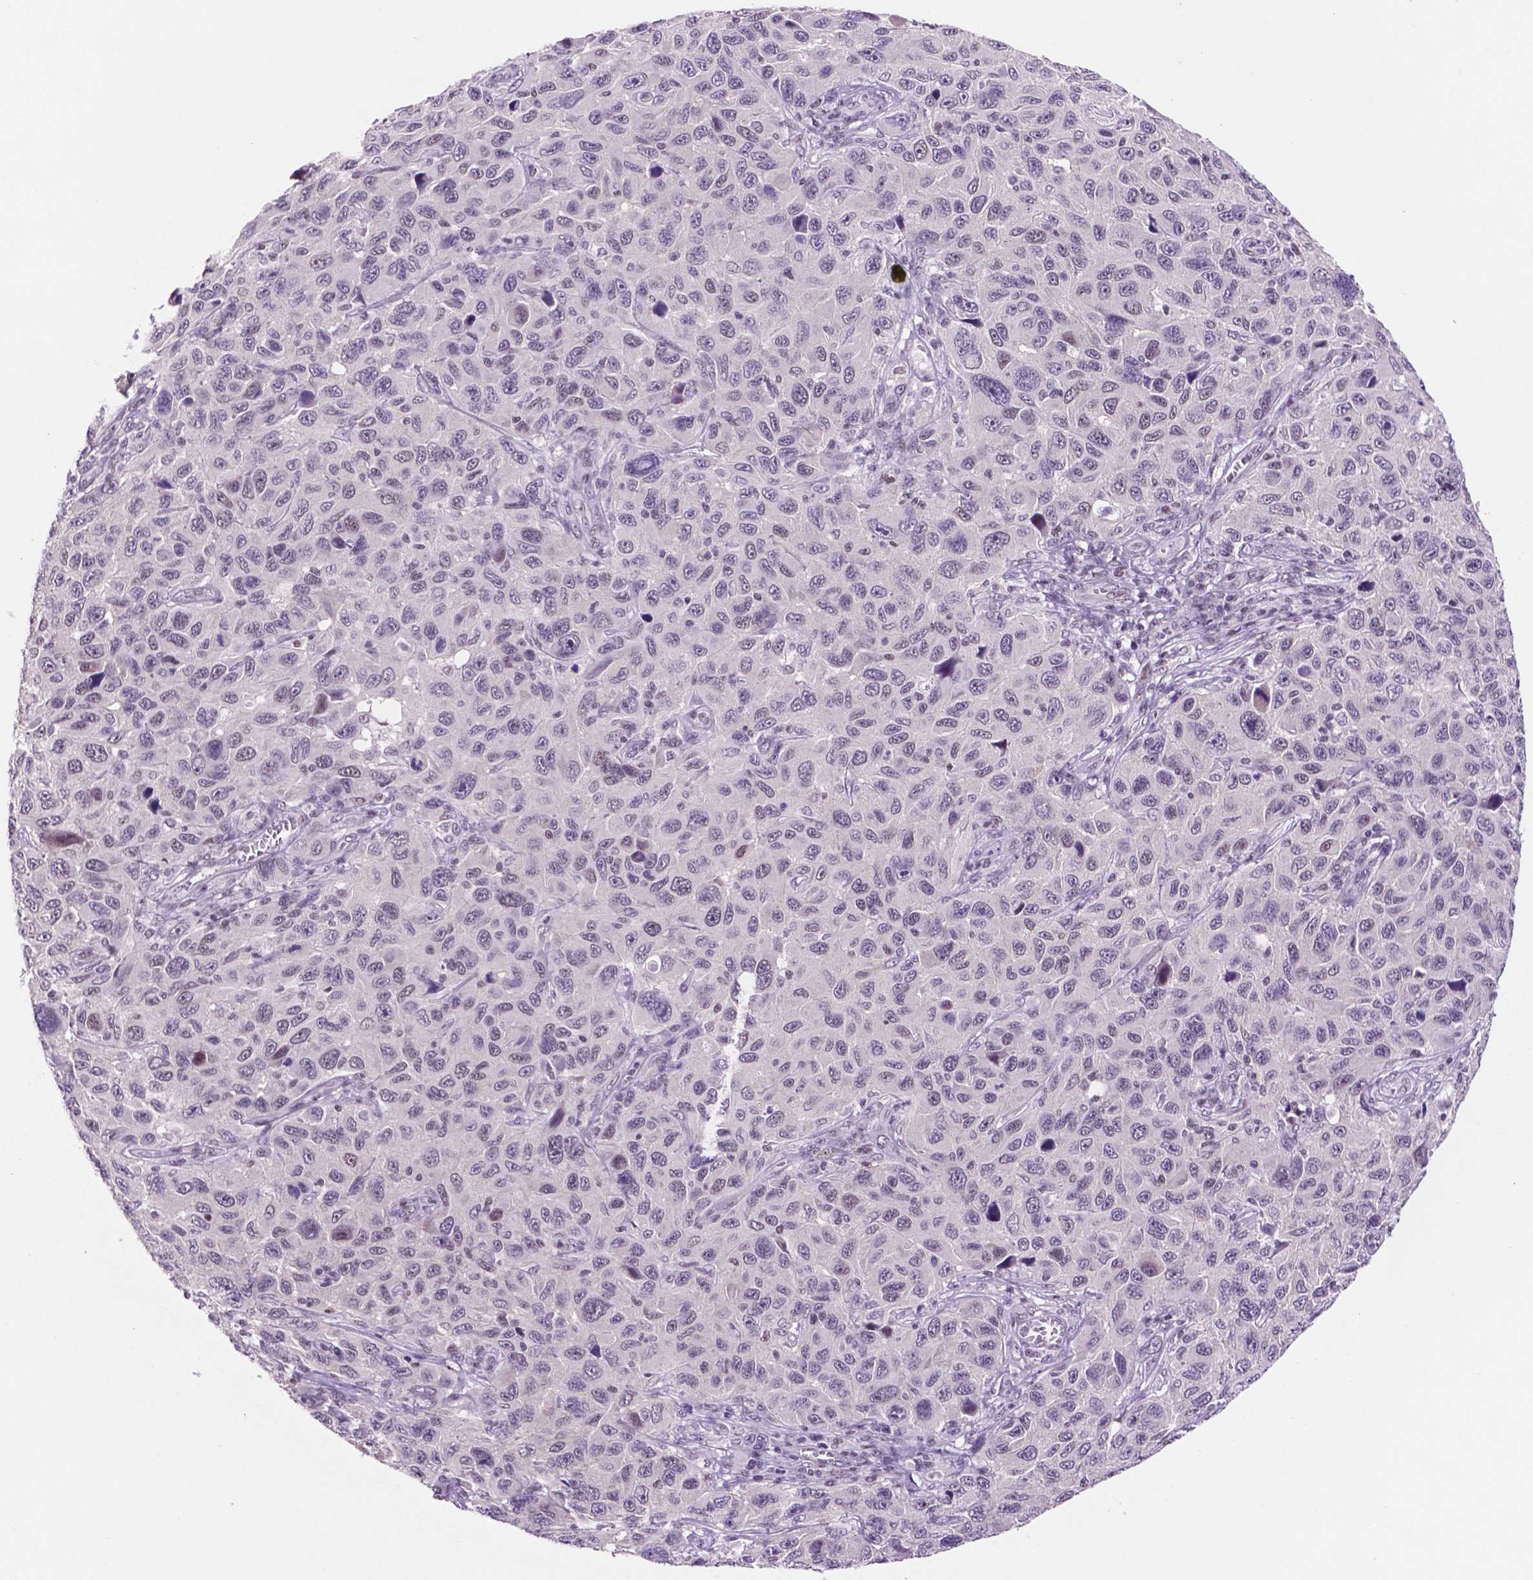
{"staining": {"intensity": "negative", "quantity": "none", "location": "none"}, "tissue": "melanoma", "cell_type": "Tumor cells", "image_type": "cancer", "snomed": [{"axis": "morphology", "description": "Malignant melanoma, NOS"}, {"axis": "topography", "description": "Skin"}], "caption": "IHC histopathology image of malignant melanoma stained for a protein (brown), which reveals no positivity in tumor cells.", "gene": "NCOR1", "patient": {"sex": "male", "age": 53}}